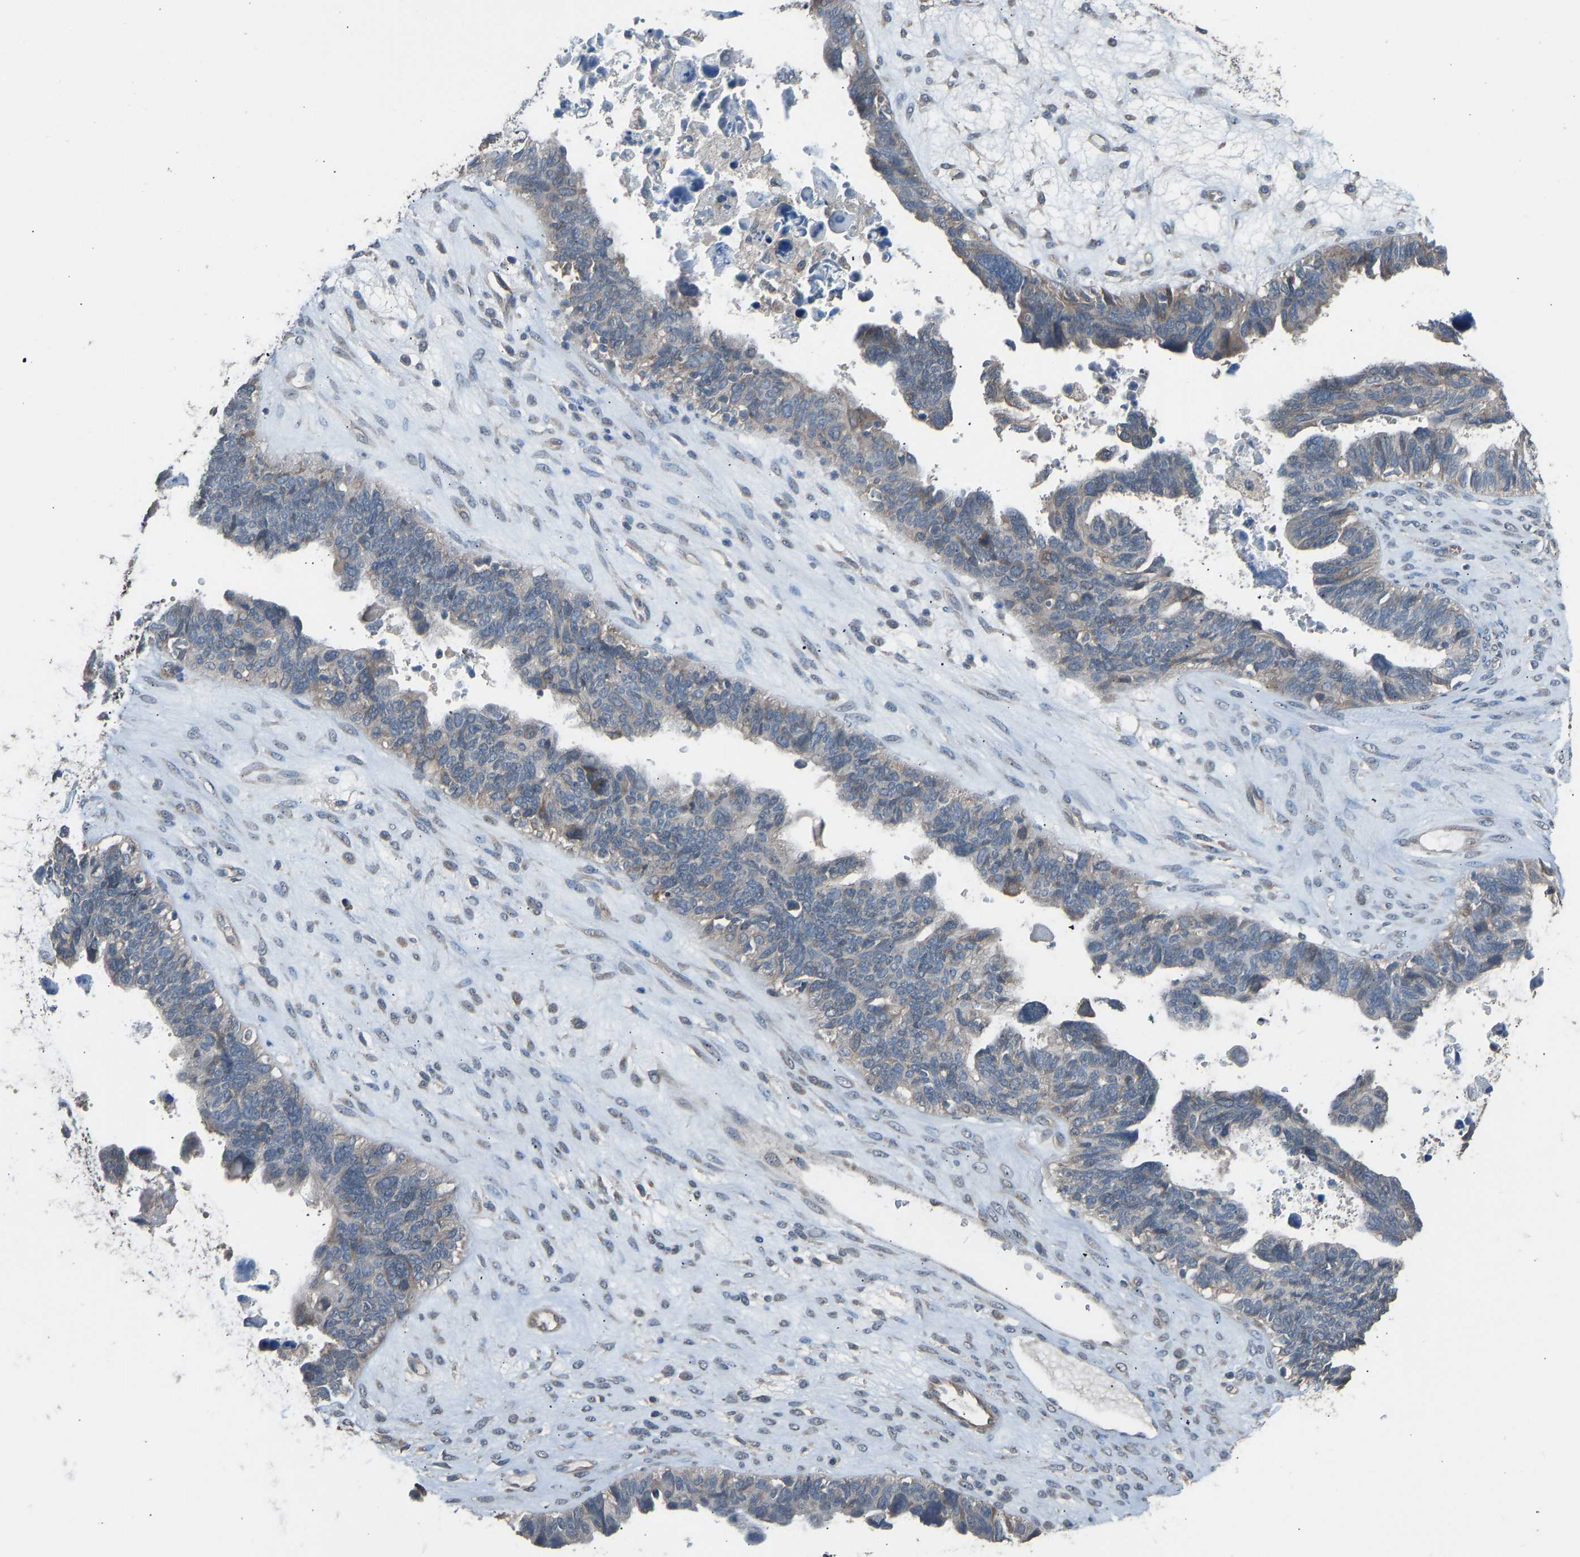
{"staining": {"intensity": "weak", "quantity": "<25%", "location": "cytoplasmic/membranous"}, "tissue": "ovarian cancer", "cell_type": "Tumor cells", "image_type": "cancer", "snomed": [{"axis": "morphology", "description": "Cystadenocarcinoma, serous, NOS"}, {"axis": "topography", "description": "Ovary"}], "caption": "Ovarian cancer (serous cystadenocarcinoma) stained for a protein using immunohistochemistry reveals no positivity tumor cells.", "gene": "SLC43A1", "patient": {"sex": "female", "age": 79}}